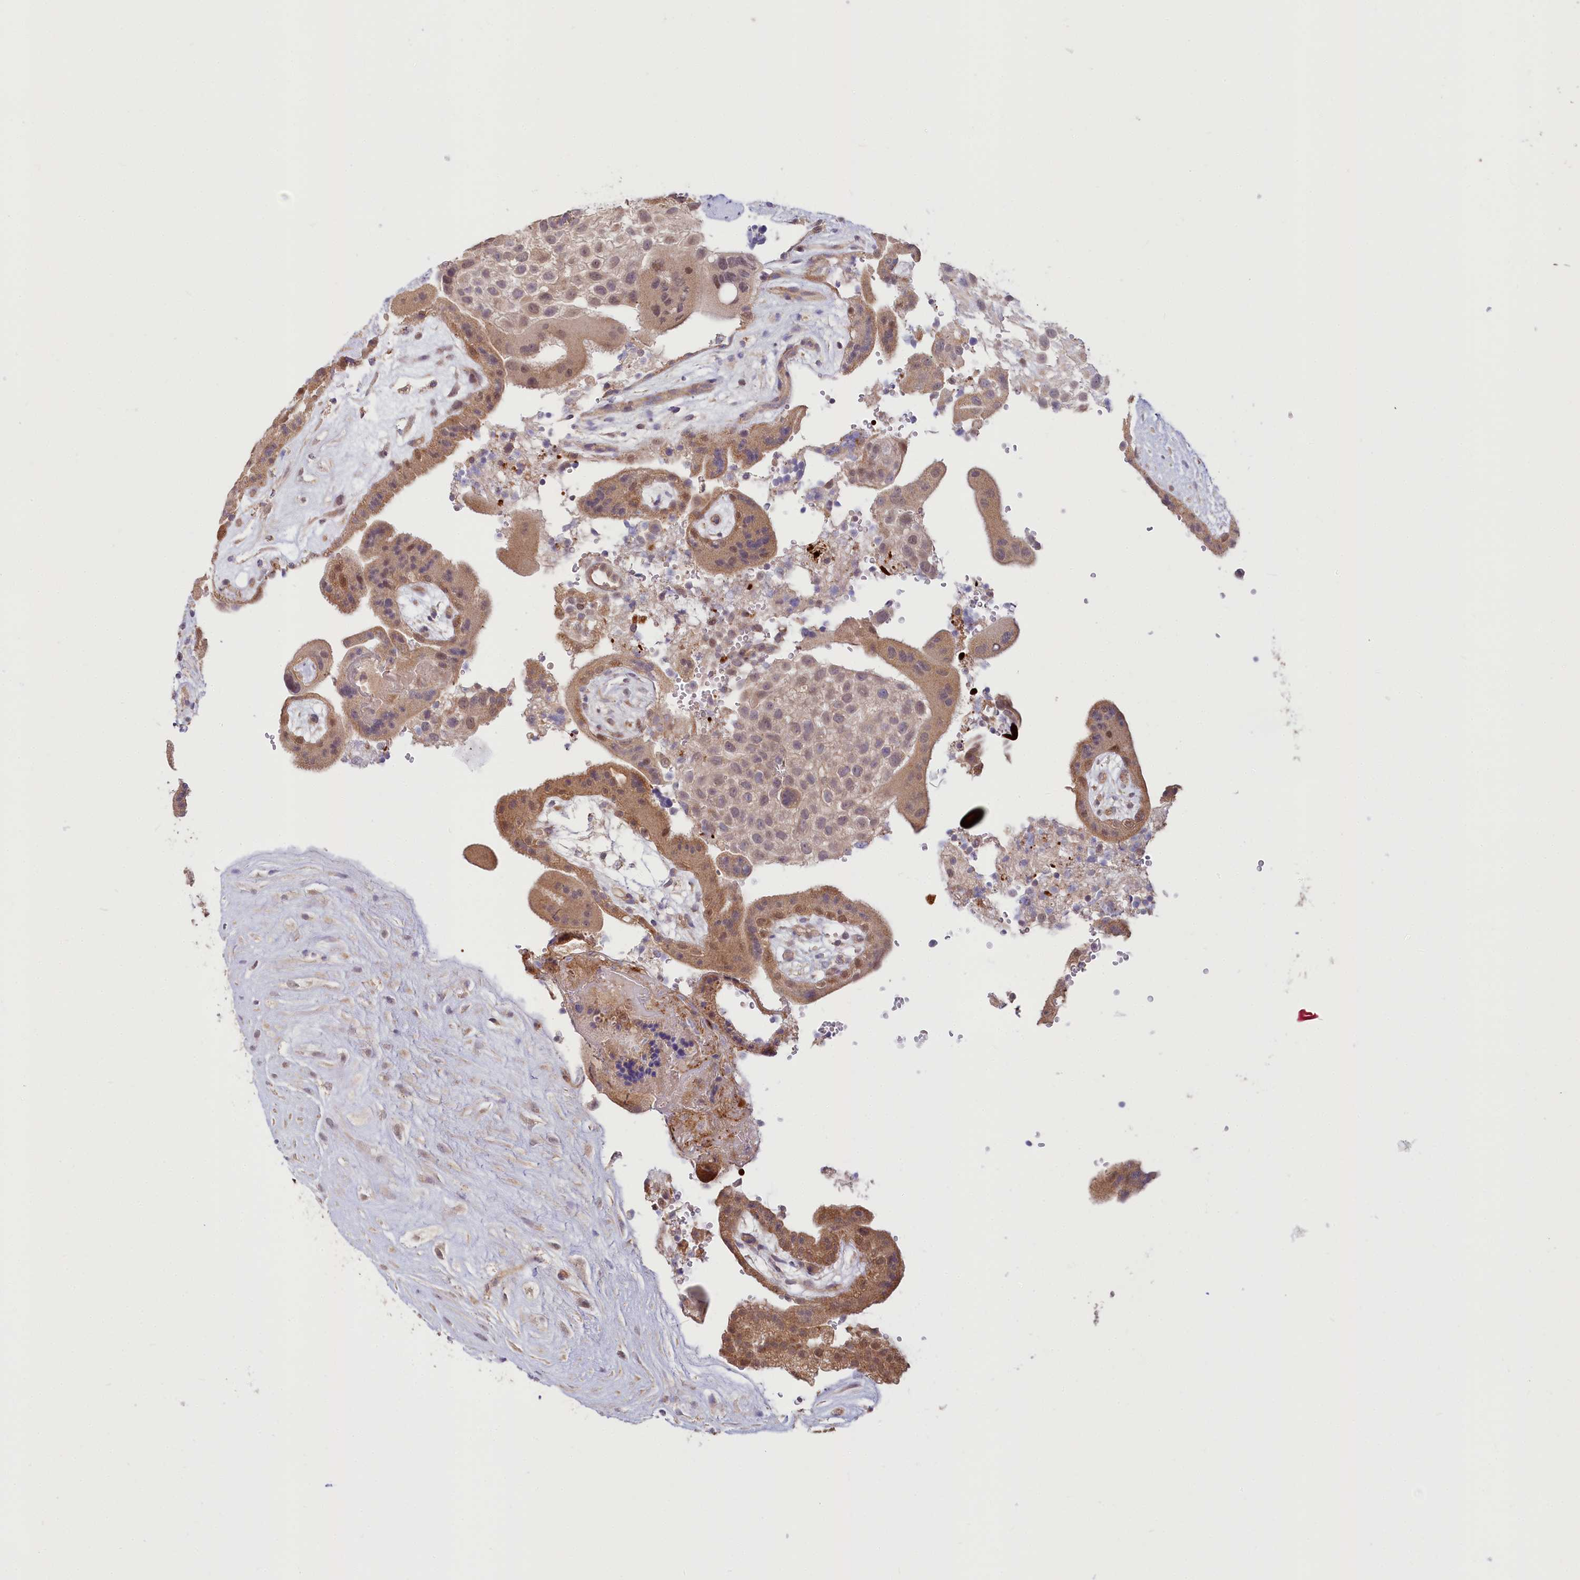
{"staining": {"intensity": "moderate", "quantity": ">75%", "location": "cytoplasmic/membranous"}, "tissue": "placenta", "cell_type": "Trophoblastic cells", "image_type": "normal", "snomed": [{"axis": "morphology", "description": "Normal tissue, NOS"}, {"axis": "topography", "description": "Placenta"}], "caption": "There is medium levels of moderate cytoplasmic/membranous expression in trophoblastic cells of unremarkable placenta, as demonstrated by immunohistochemical staining (brown color).", "gene": "CEP70", "patient": {"sex": "female", "age": 18}}